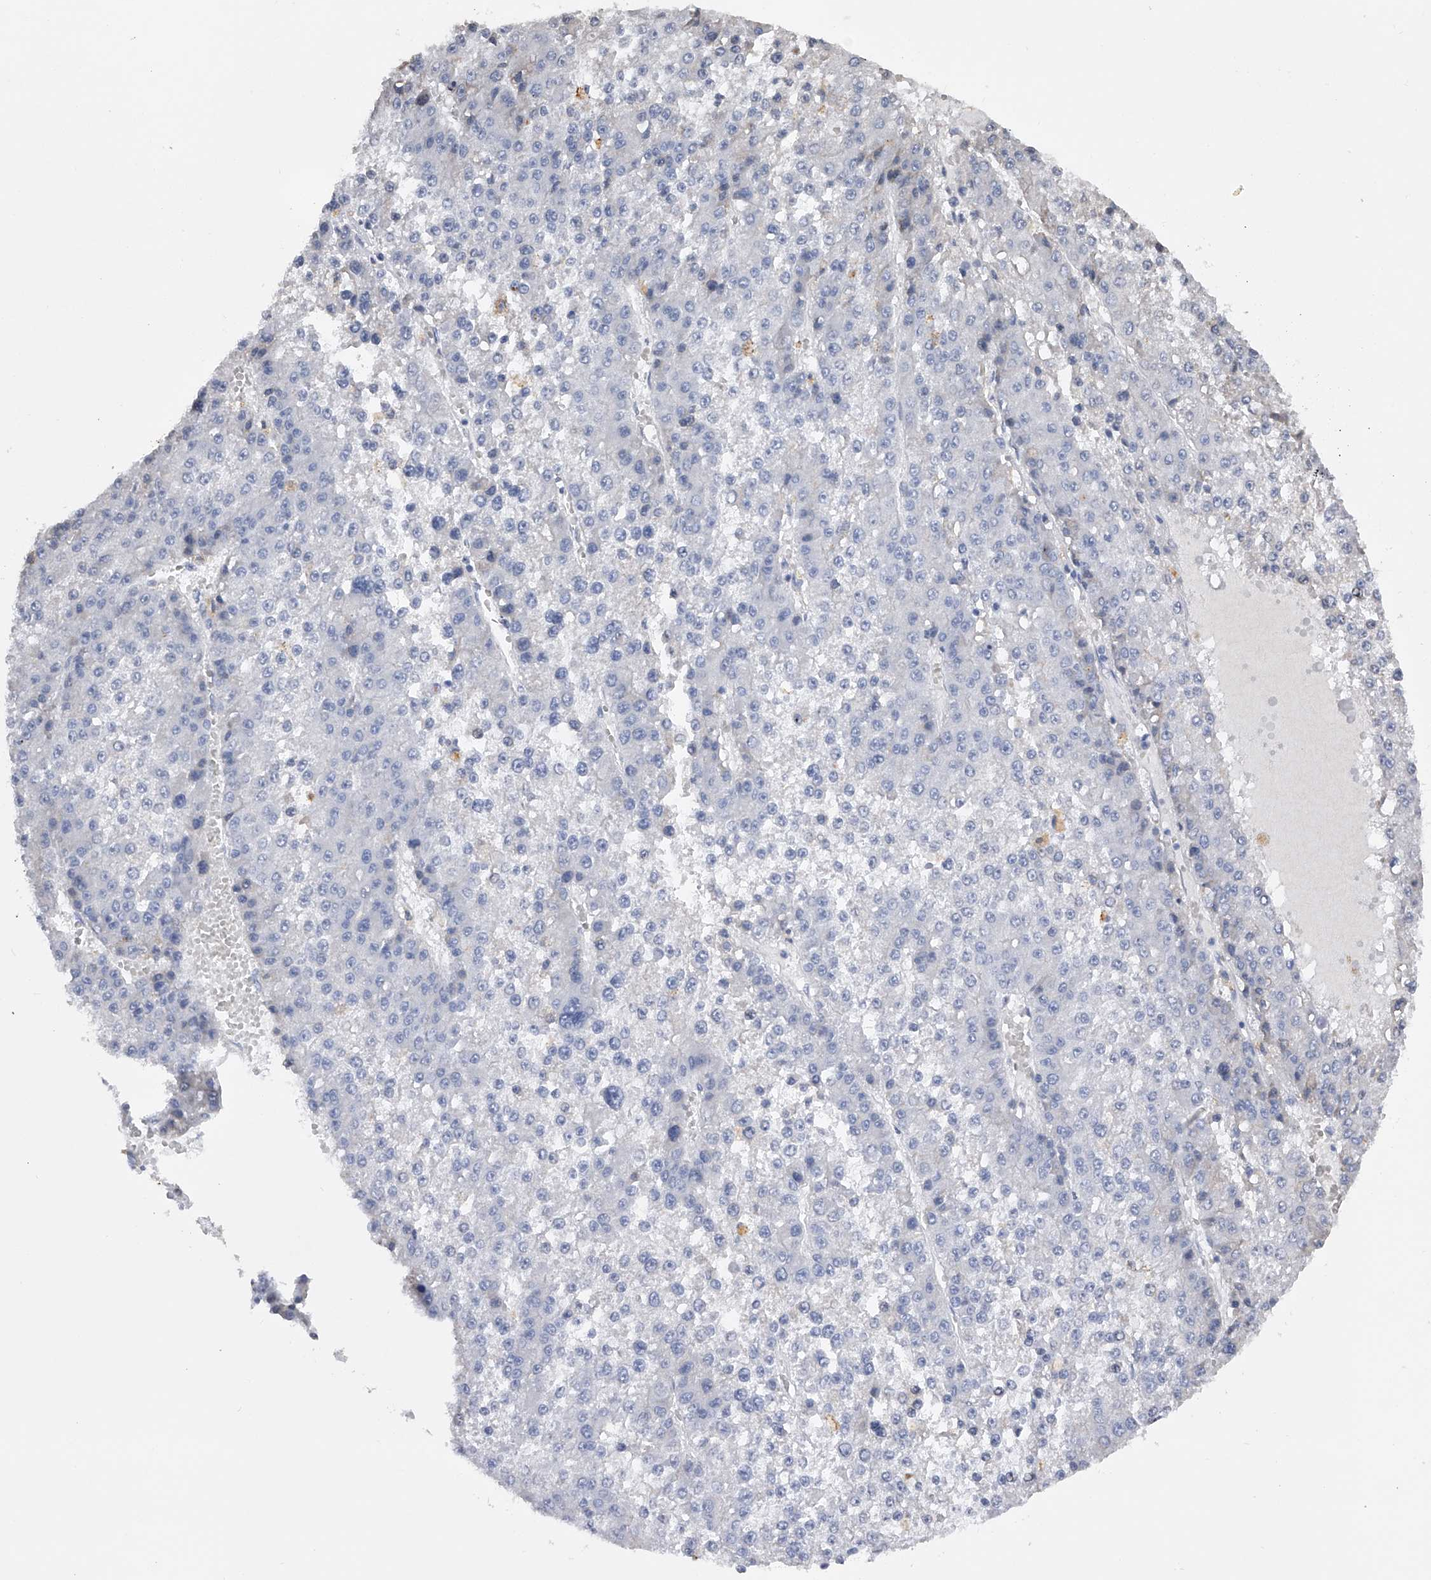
{"staining": {"intensity": "negative", "quantity": "none", "location": "none"}, "tissue": "liver cancer", "cell_type": "Tumor cells", "image_type": "cancer", "snomed": [{"axis": "morphology", "description": "Carcinoma, Hepatocellular, NOS"}, {"axis": "topography", "description": "Liver"}], "caption": "This is an immunohistochemistry histopathology image of liver hepatocellular carcinoma. There is no staining in tumor cells.", "gene": "RWDD2A", "patient": {"sex": "female", "age": 73}}